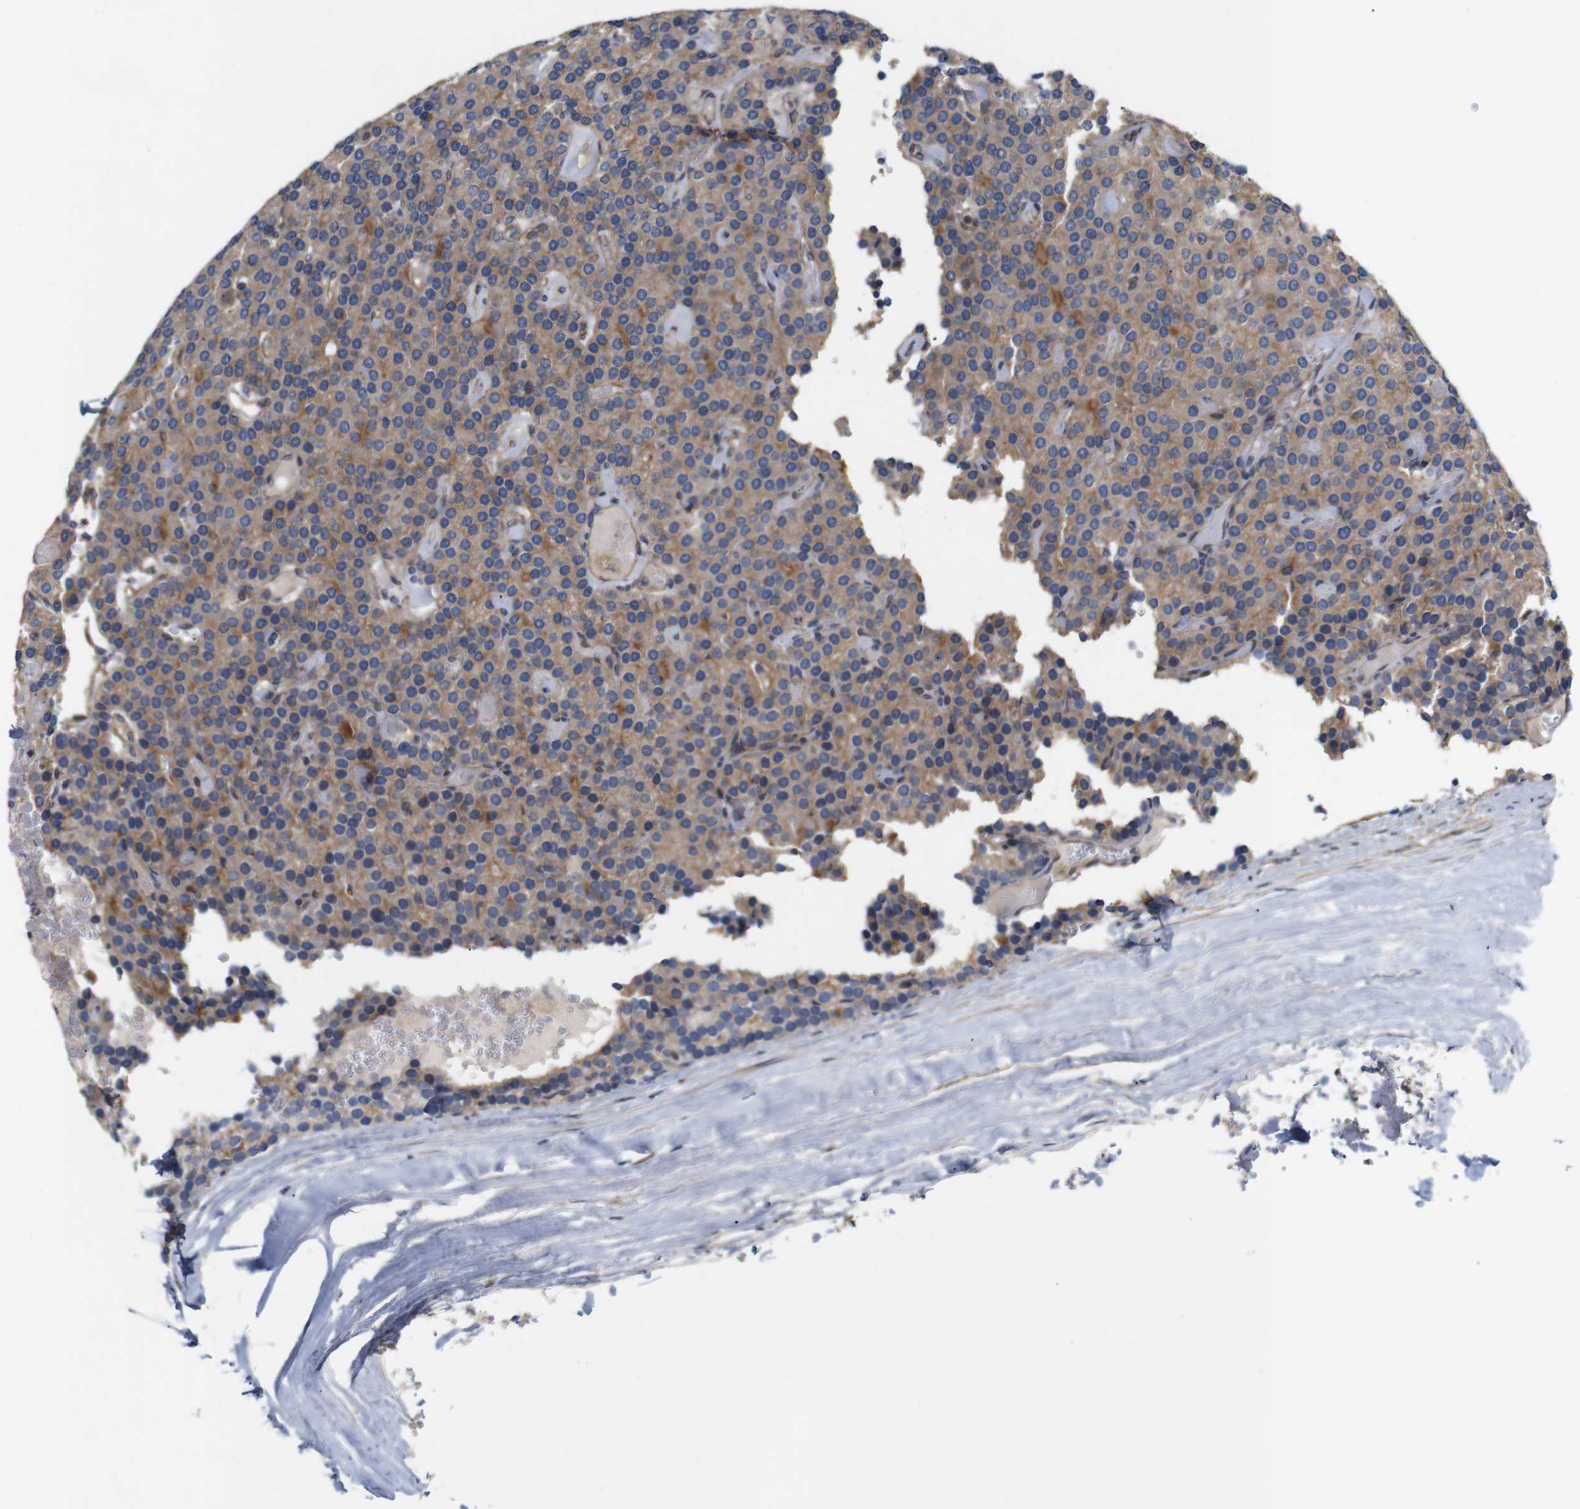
{"staining": {"intensity": "moderate", "quantity": "25%-75%", "location": "cytoplasmic/membranous"}, "tissue": "parathyroid gland", "cell_type": "Glandular cells", "image_type": "normal", "snomed": [{"axis": "morphology", "description": "Normal tissue, NOS"}, {"axis": "morphology", "description": "Adenoma, NOS"}, {"axis": "topography", "description": "Parathyroid gland"}], "caption": "The image displays staining of unremarkable parathyroid gland, revealing moderate cytoplasmic/membranous protein positivity (brown color) within glandular cells.", "gene": "CYB561", "patient": {"sex": "female", "age": 86}}